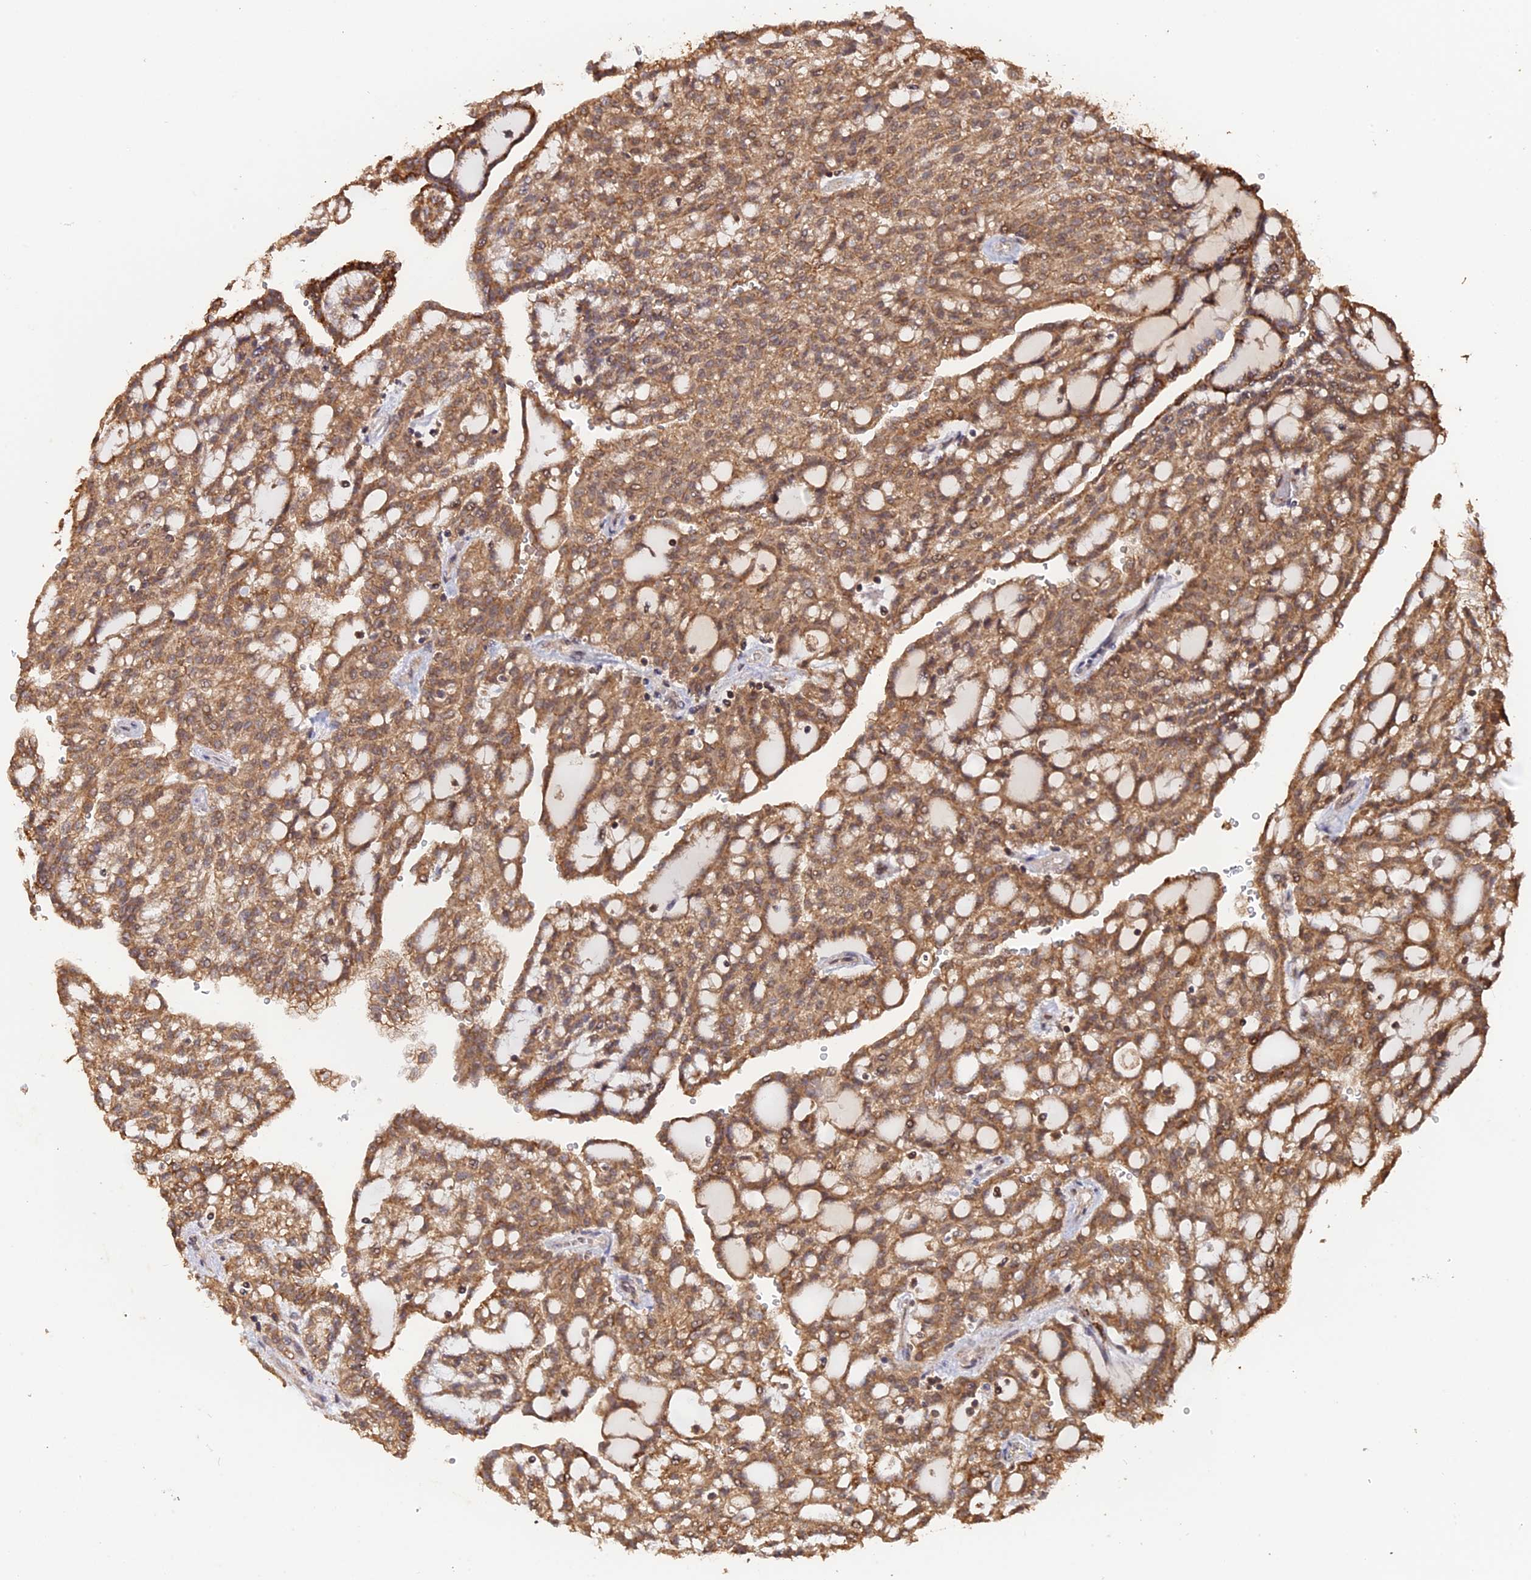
{"staining": {"intensity": "moderate", "quantity": ">75%", "location": "cytoplasmic/membranous"}, "tissue": "renal cancer", "cell_type": "Tumor cells", "image_type": "cancer", "snomed": [{"axis": "morphology", "description": "Adenocarcinoma, NOS"}, {"axis": "topography", "description": "Kidney"}], "caption": "Renal adenocarcinoma stained for a protein demonstrates moderate cytoplasmic/membranous positivity in tumor cells.", "gene": "FAM210B", "patient": {"sex": "male", "age": 63}}